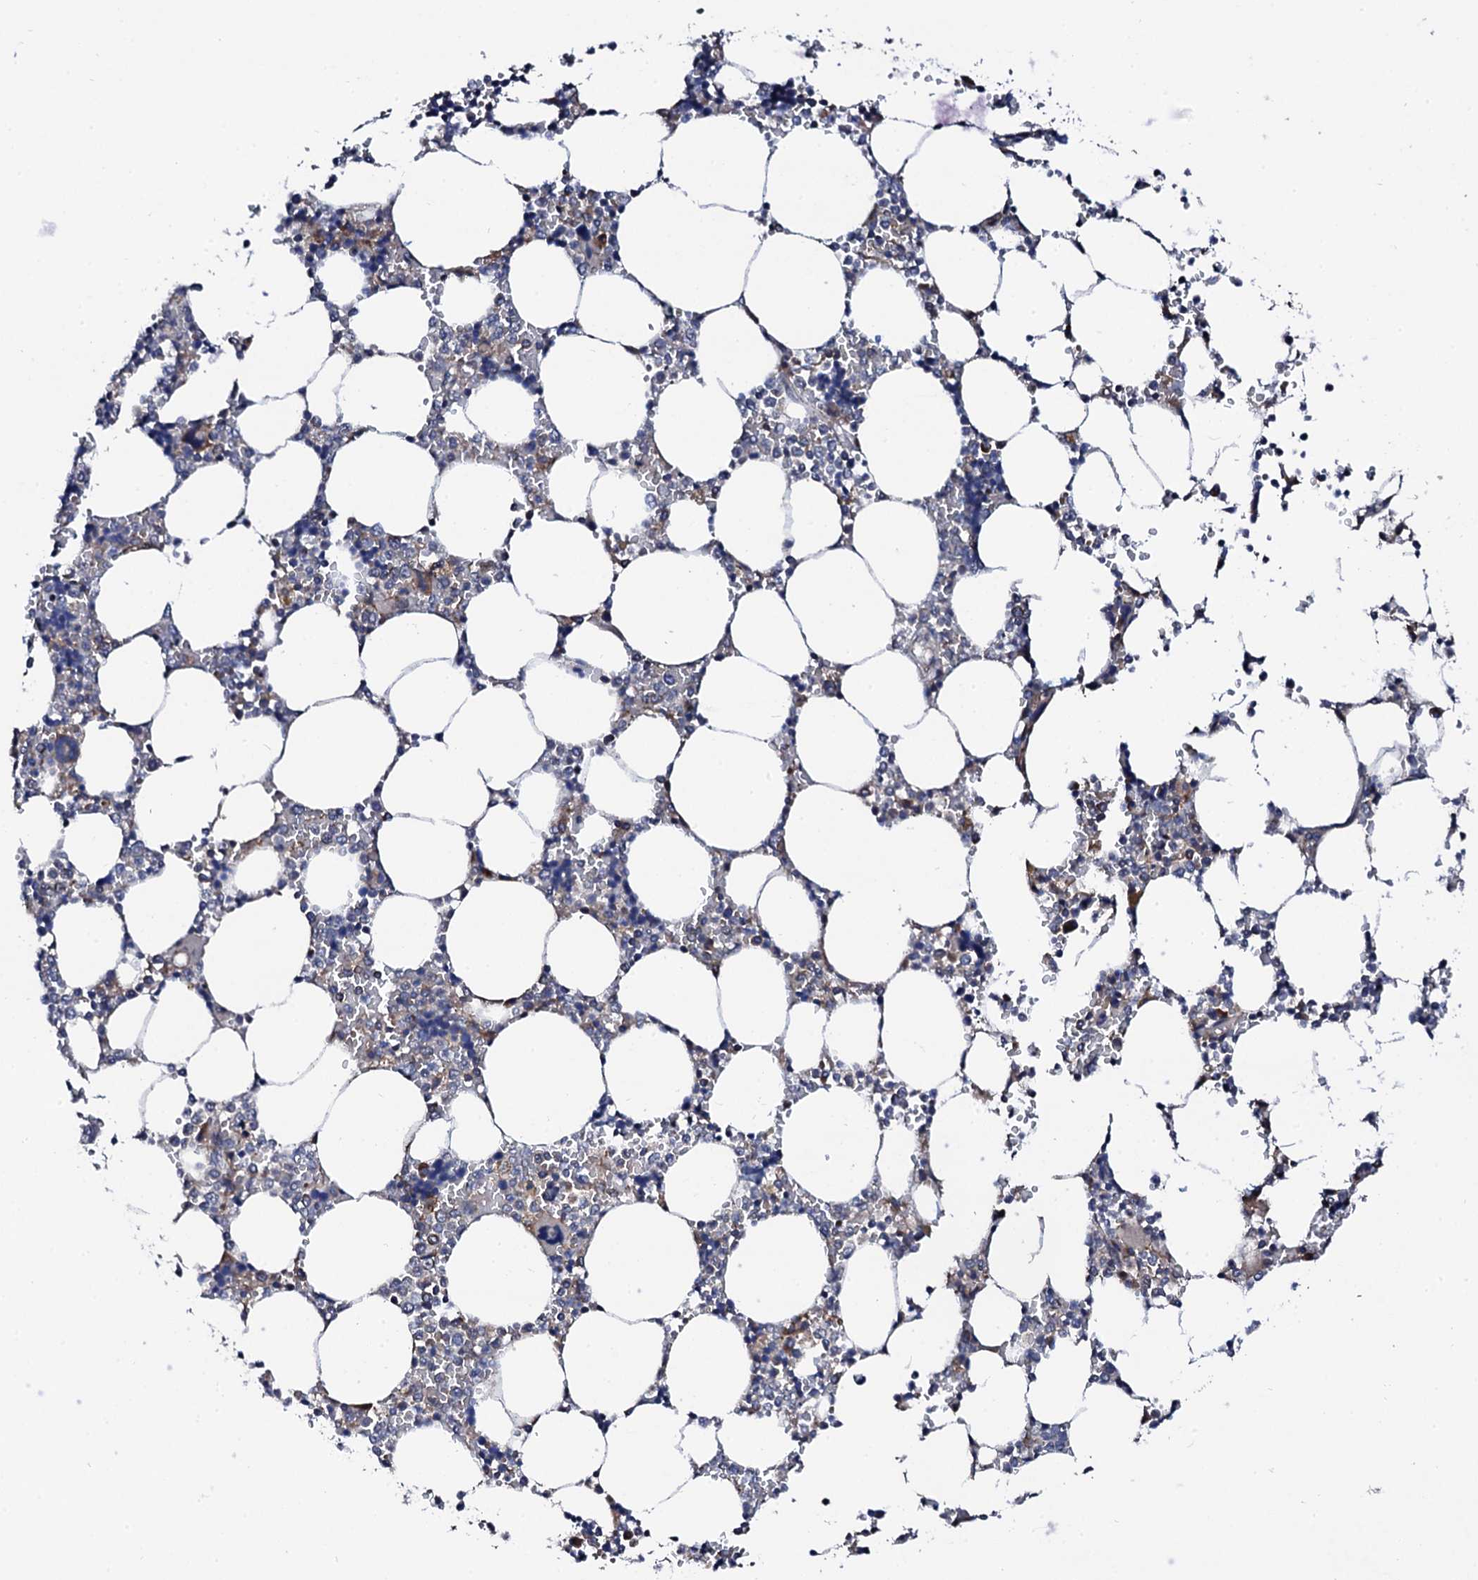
{"staining": {"intensity": "moderate", "quantity": "<25%", "location": "cytoplasmic/membranous"}, "tissue": "bone marrow", "cell_type": "Hematopoietic cells", "image_type": "normal", "snomed": [{"axis": "morphology", "description": "Normal tissue, NOS"}, {"axis": "topography", "description": "Bone marrow"}], "caption": "Immunohistochemical staining of normal human bone marrow shows <25% levels of moderate cytoplasmic/membranous protein staining in about <25% of hematopoietic cells. The staining is performed using DAB (3,3'-diaminobenzidine) brown chromogen to label protein expression. The nuclei are counter-stained blue using hematoxylin.", "gene": "COG4", "patient": {"sex": "male", "age": 64}}